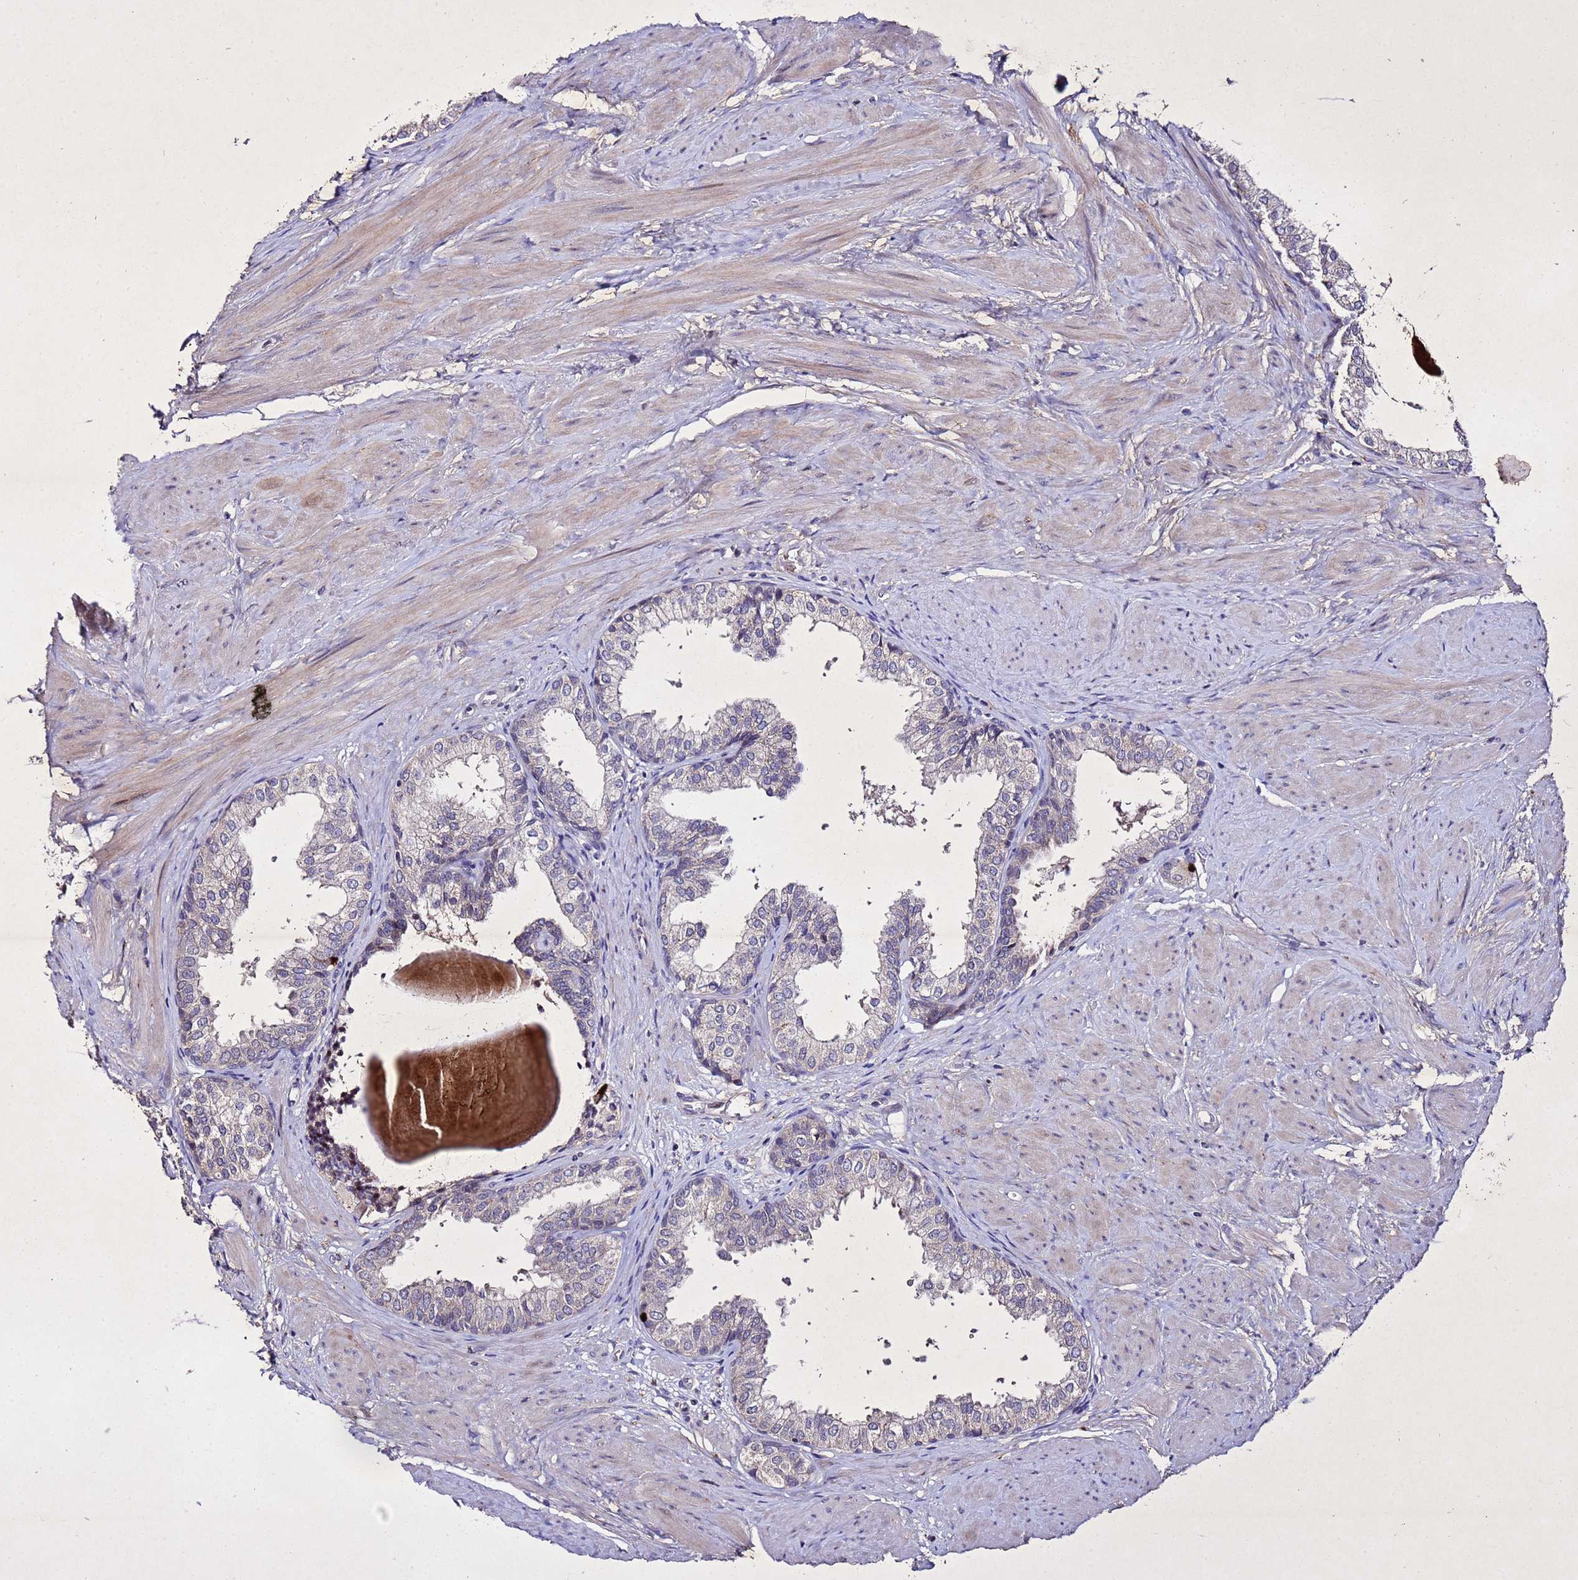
{"staining": {"intensity": "negative", "quantity": "none", "location": "none"}, "tissue": "prostate", "cell_type": "Glandular cells", "image_type": "normal", "snomed": [{"axis": "morphology", "description": "Normal tissue, NOS"}, {"axis": "topography", "description": "Prostate"}], "caption": "Prostate stained for a protein using IHC demonstrates no positivity glandular cells.", "gene": "SV2B", "patient": {"sex": "male", "age": 48}}